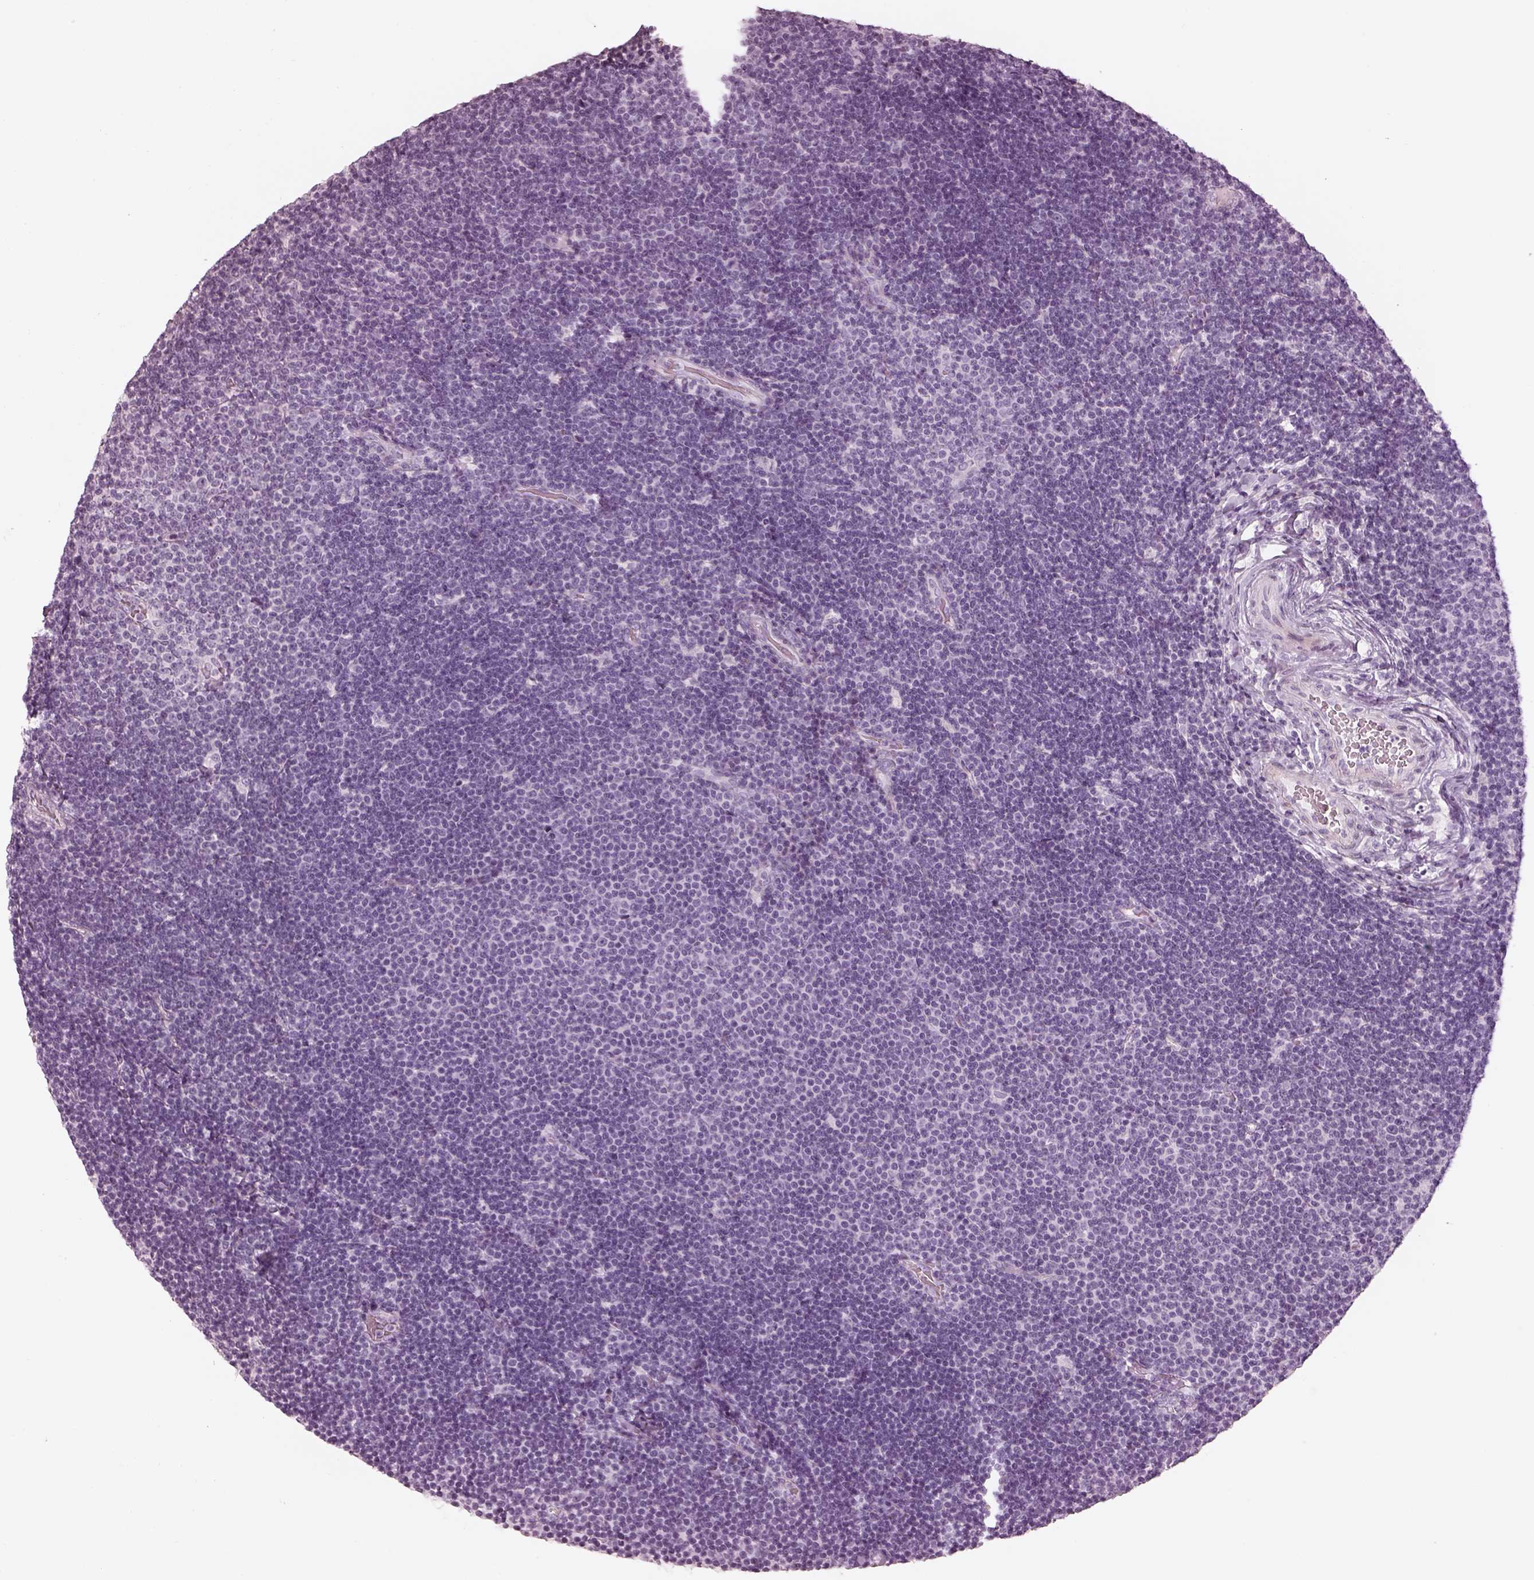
{"staining": {"intensity": "negative", "quantity": "none", "location": "none"}, "tissue": "lymphoma", "cell_type": "Tumor cells", "image_type": "cancer", "snomed": [{"axis": "morphology", "description": "Malignant lymphoma, non-Hodgkin's type, Low grade"}, {"axis": "topography", "description": "Brain"}], "caption": "DAB immunohistochemical staining of lymphoma reveals no significant staining in tumor cells.", "gene": "OPN4", "patient": {"sex": "female", "age": 66}}